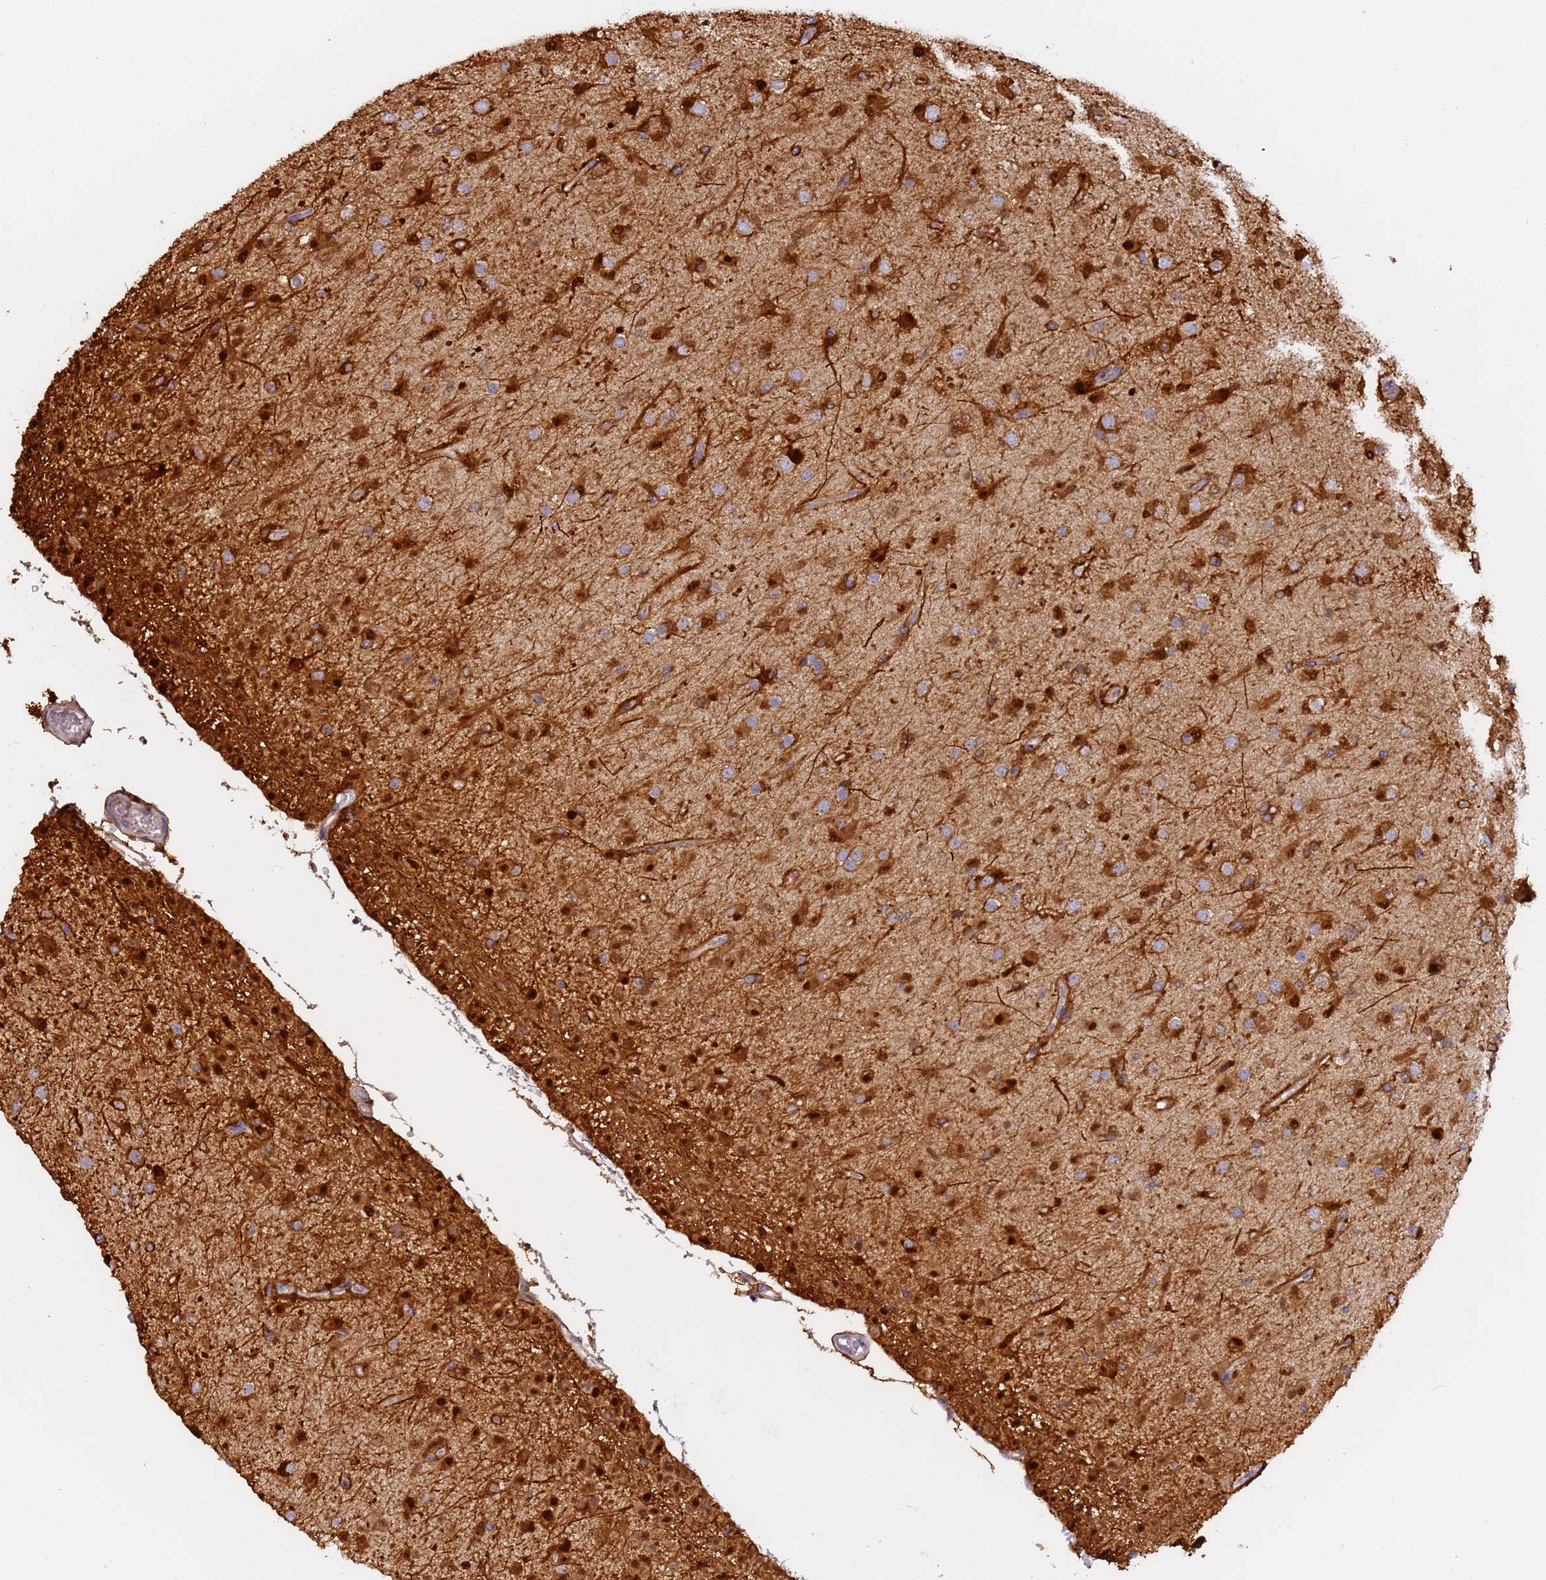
{"staining": {"intensity": "strong", "quantity": "25%-75%", "location": "cytoplasmic/membranous"}, "tissue": "glioma", "cell_type": "Tumor cells", "image_type": "cancer", "snomed": [{"axis": "morphology", "description": "Glioma, malignant, Low grade"}, {"axis": "topography", "description": "Brain"}], "caption": "Malignant glioma (low-grade) stained with IHC demonstrates strong cytoplasmic/membranous expression in approximately 25%-75% of tumor cells.", "gene": "M6PR", "patient": {"sex": "male", "age": 65}}